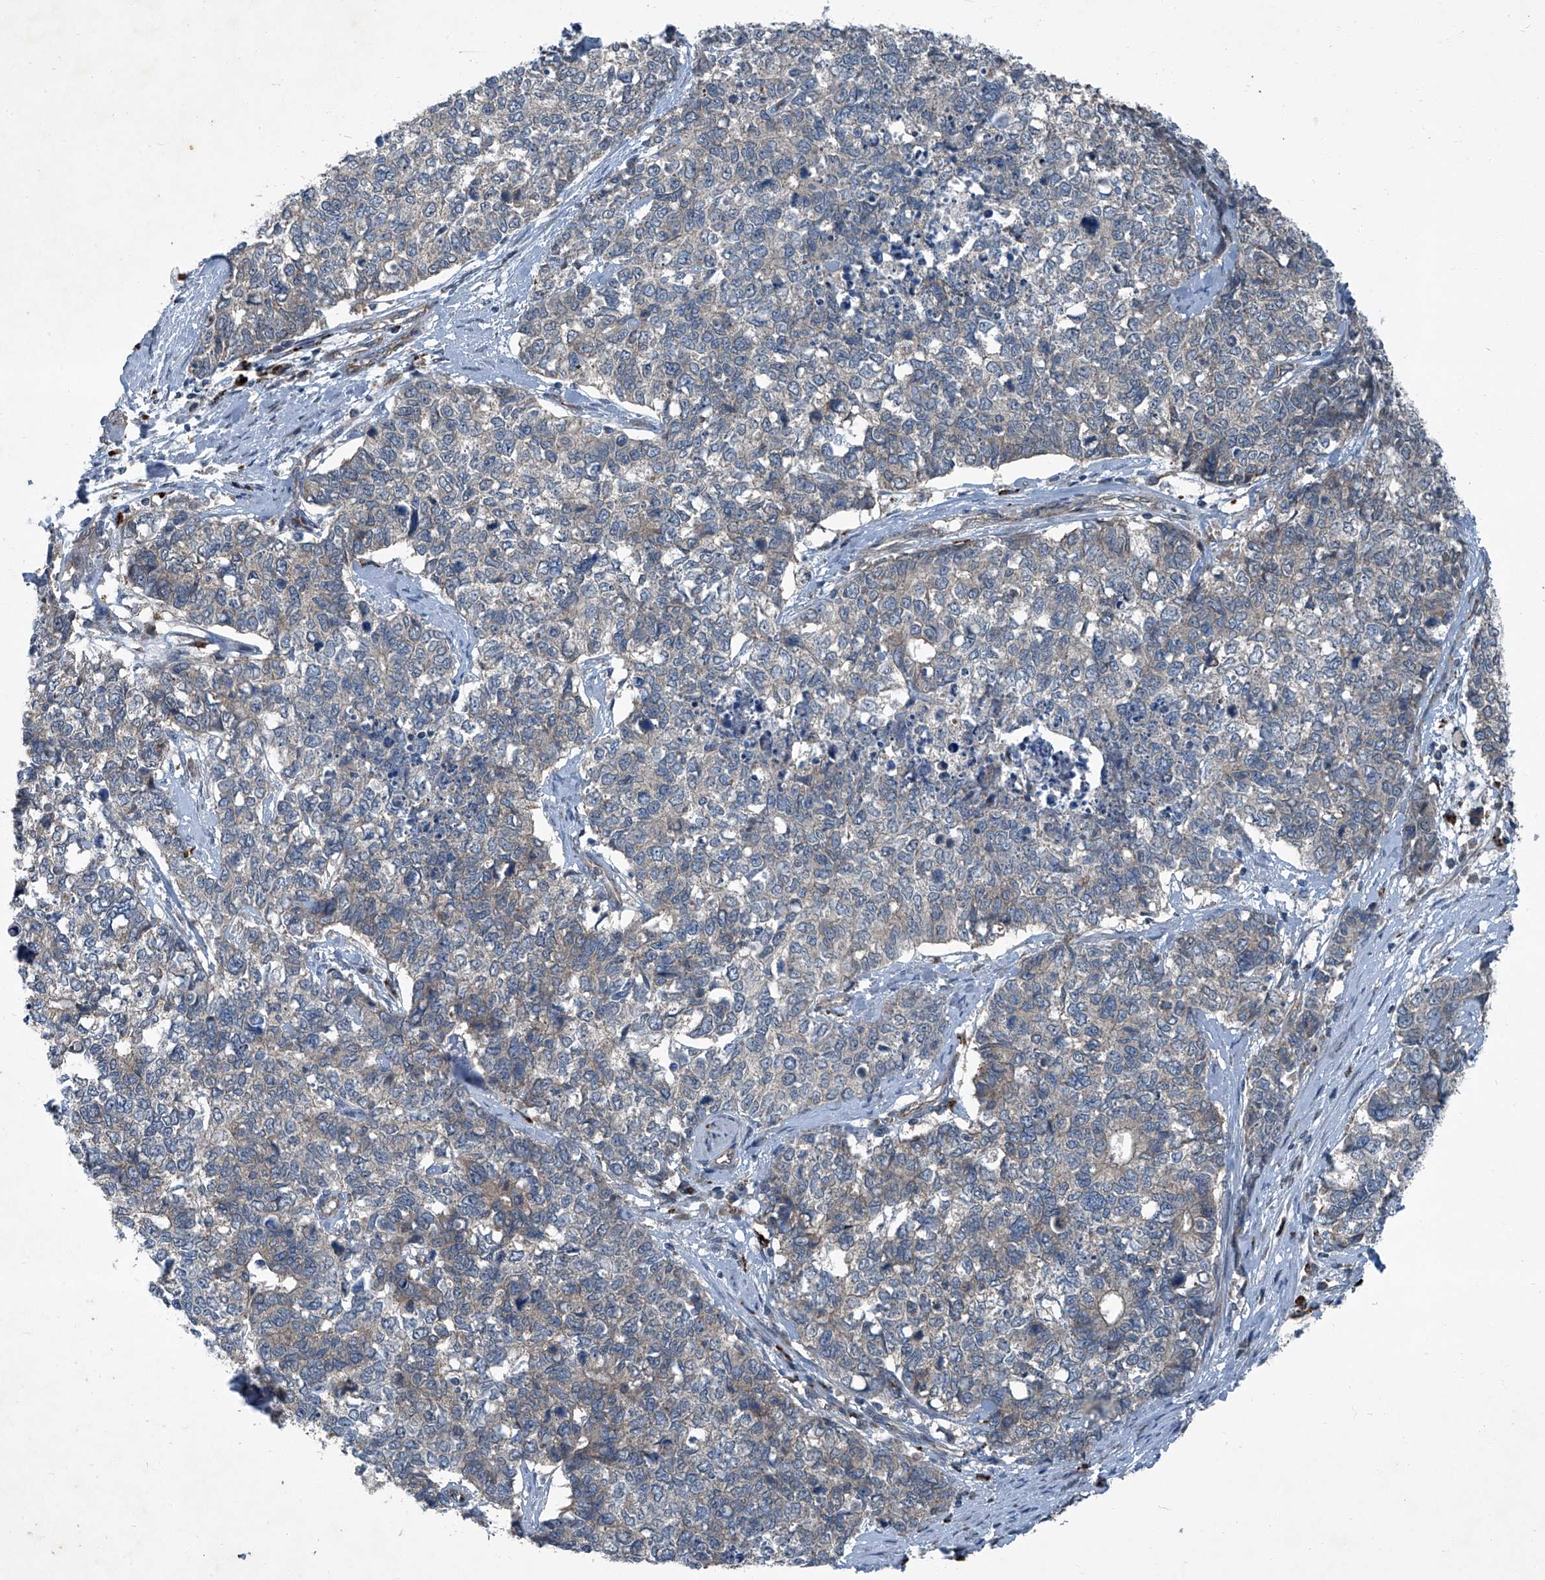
{"staining": {"intensity": "negative", "quantity": "none", "location": "none"}, "tissue": "cervical cancer", "cell_type": "Tumor cells", "image_type": "cancer", "snomed": [{"axis": "morphology", "description": "Squamous cell carcinoma, NOS"}, {"axis": "topography", "description": "Cervix"}], "caption": "This is an IHC histopathology image of human cervical cancer (squamous cell carcinoma). There is no positivity in tumor cells.", "gene": "SENP2", "patient": {"sex": "female", "age": 63}}